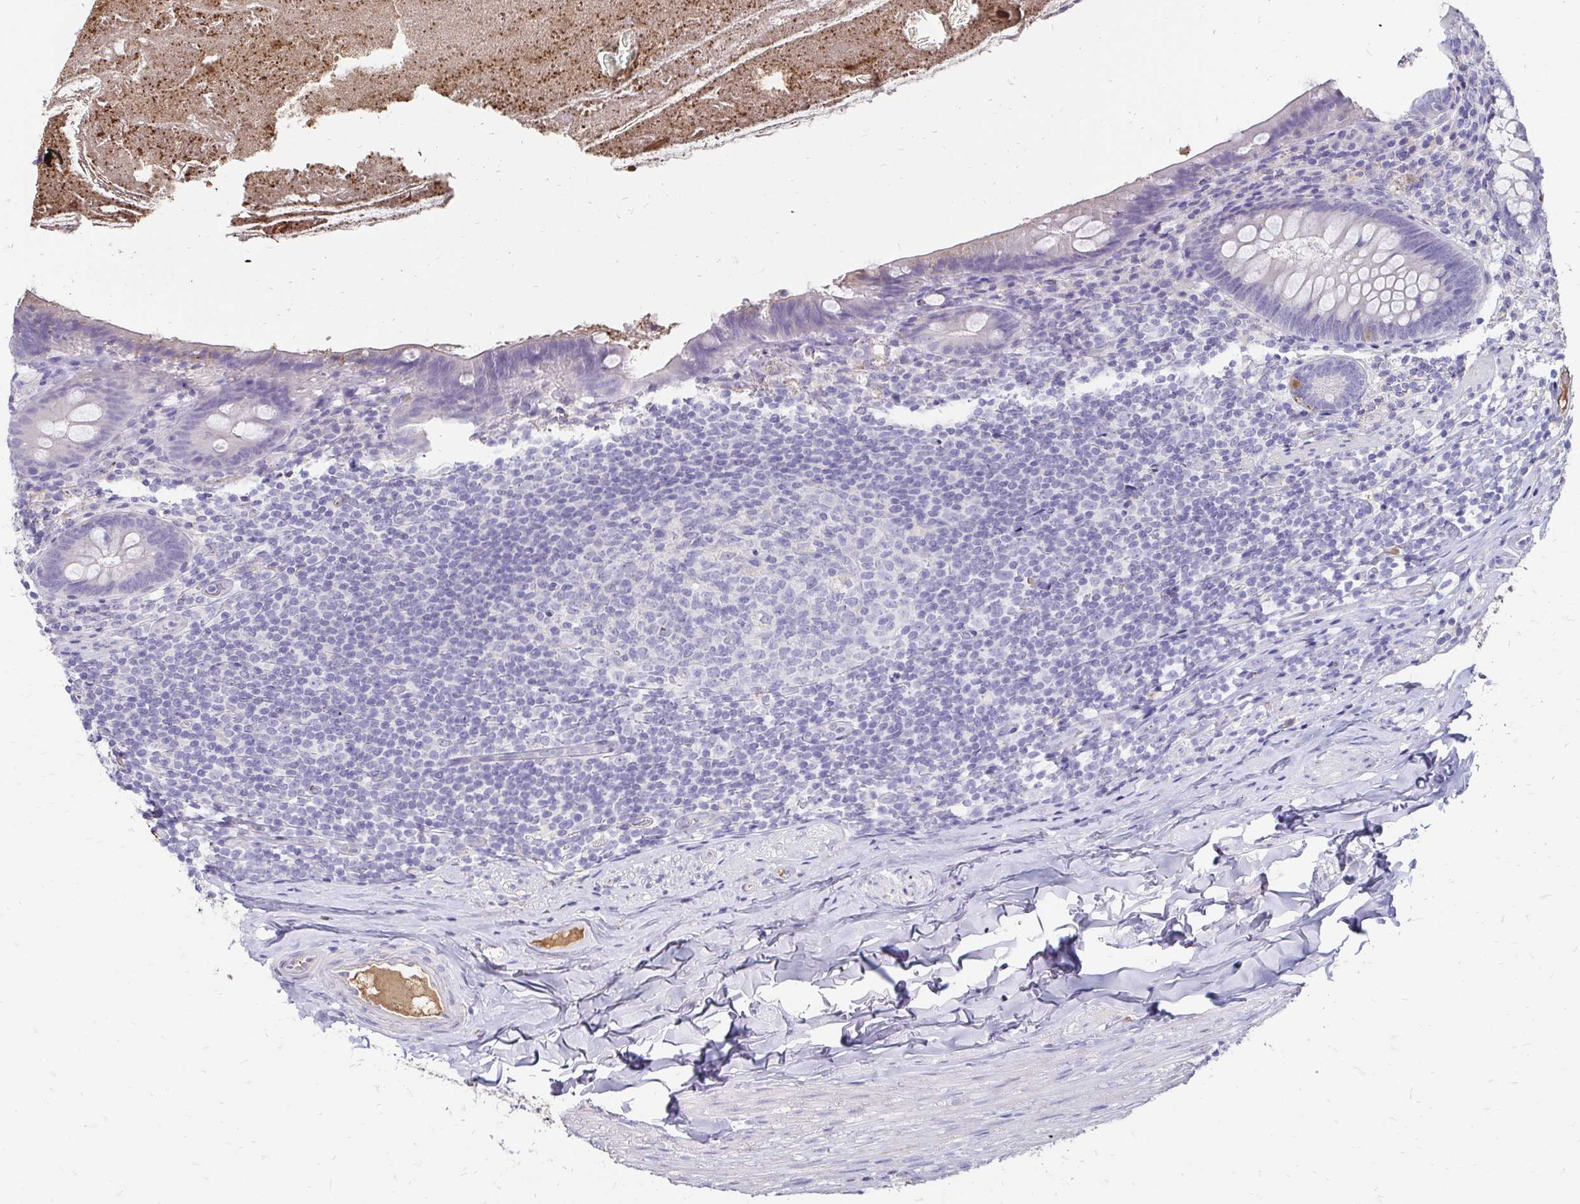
{"staining": {"intensity": "negative", "quantity": "none", "location": "none"}, "tissue": "appendix", "cell_type": "Glandular cells", "image_type": "normal", "snomed": [{"axis": "morphology", "description": "Normal tissue, NOS"}, {"axis": "topography", "description": "Appendix"}], "caption": "High magnification brightfield microscopy of benign appendix stained with DAB (3,3'-diaminobenzidine) (brown) and counterstained with hematoxylin (blue): glandular cells show no significant expression. (Stains: DAB immunohistochemistry (IHC) with hematoxylin counter stain, Microscopy: brightfield microscopy at high magnification).", "gene": "SCG3", "patient": {"sex": "male", "age": 47}}